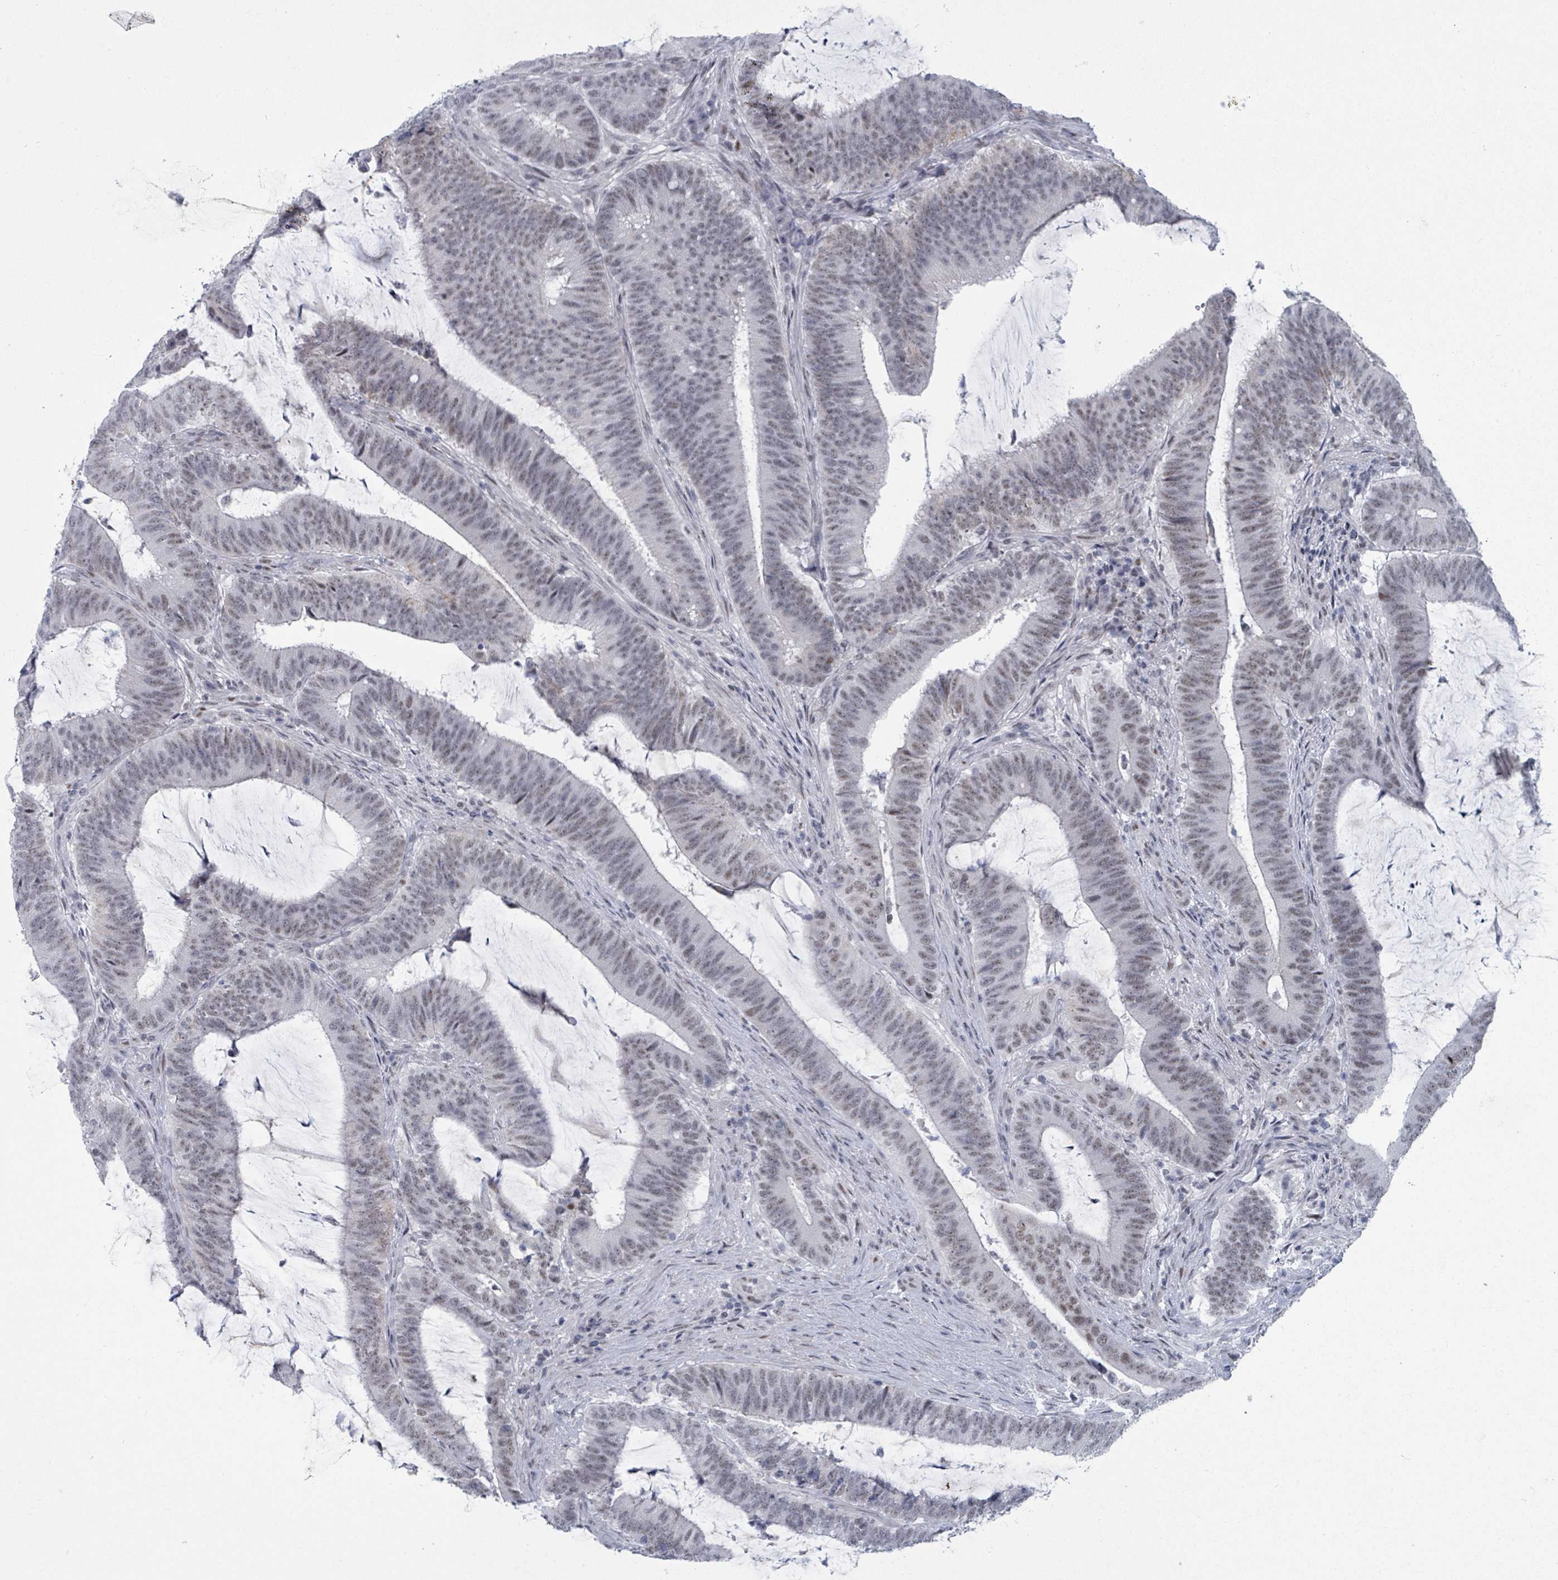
{"staining": {"intensity": "weak", "quantity": ">75%", "location": "nuclear"}, "tissue": "colorectal cancer", "cell_type": "Tumor cells", "image_type": "cancer", "snomed": [{"axis": "morphology", "description": "Adenocarcinoma, NOS"}, {"axis": "topography", "description": "Colon"}], "caption": "Colorectal cancer (adenocarcinoma) stained for a protein exhibits weak nuclear positivity in tumor cells.", "gene": "CT45A5", "patient": {"sex": "female", "age": 43}}